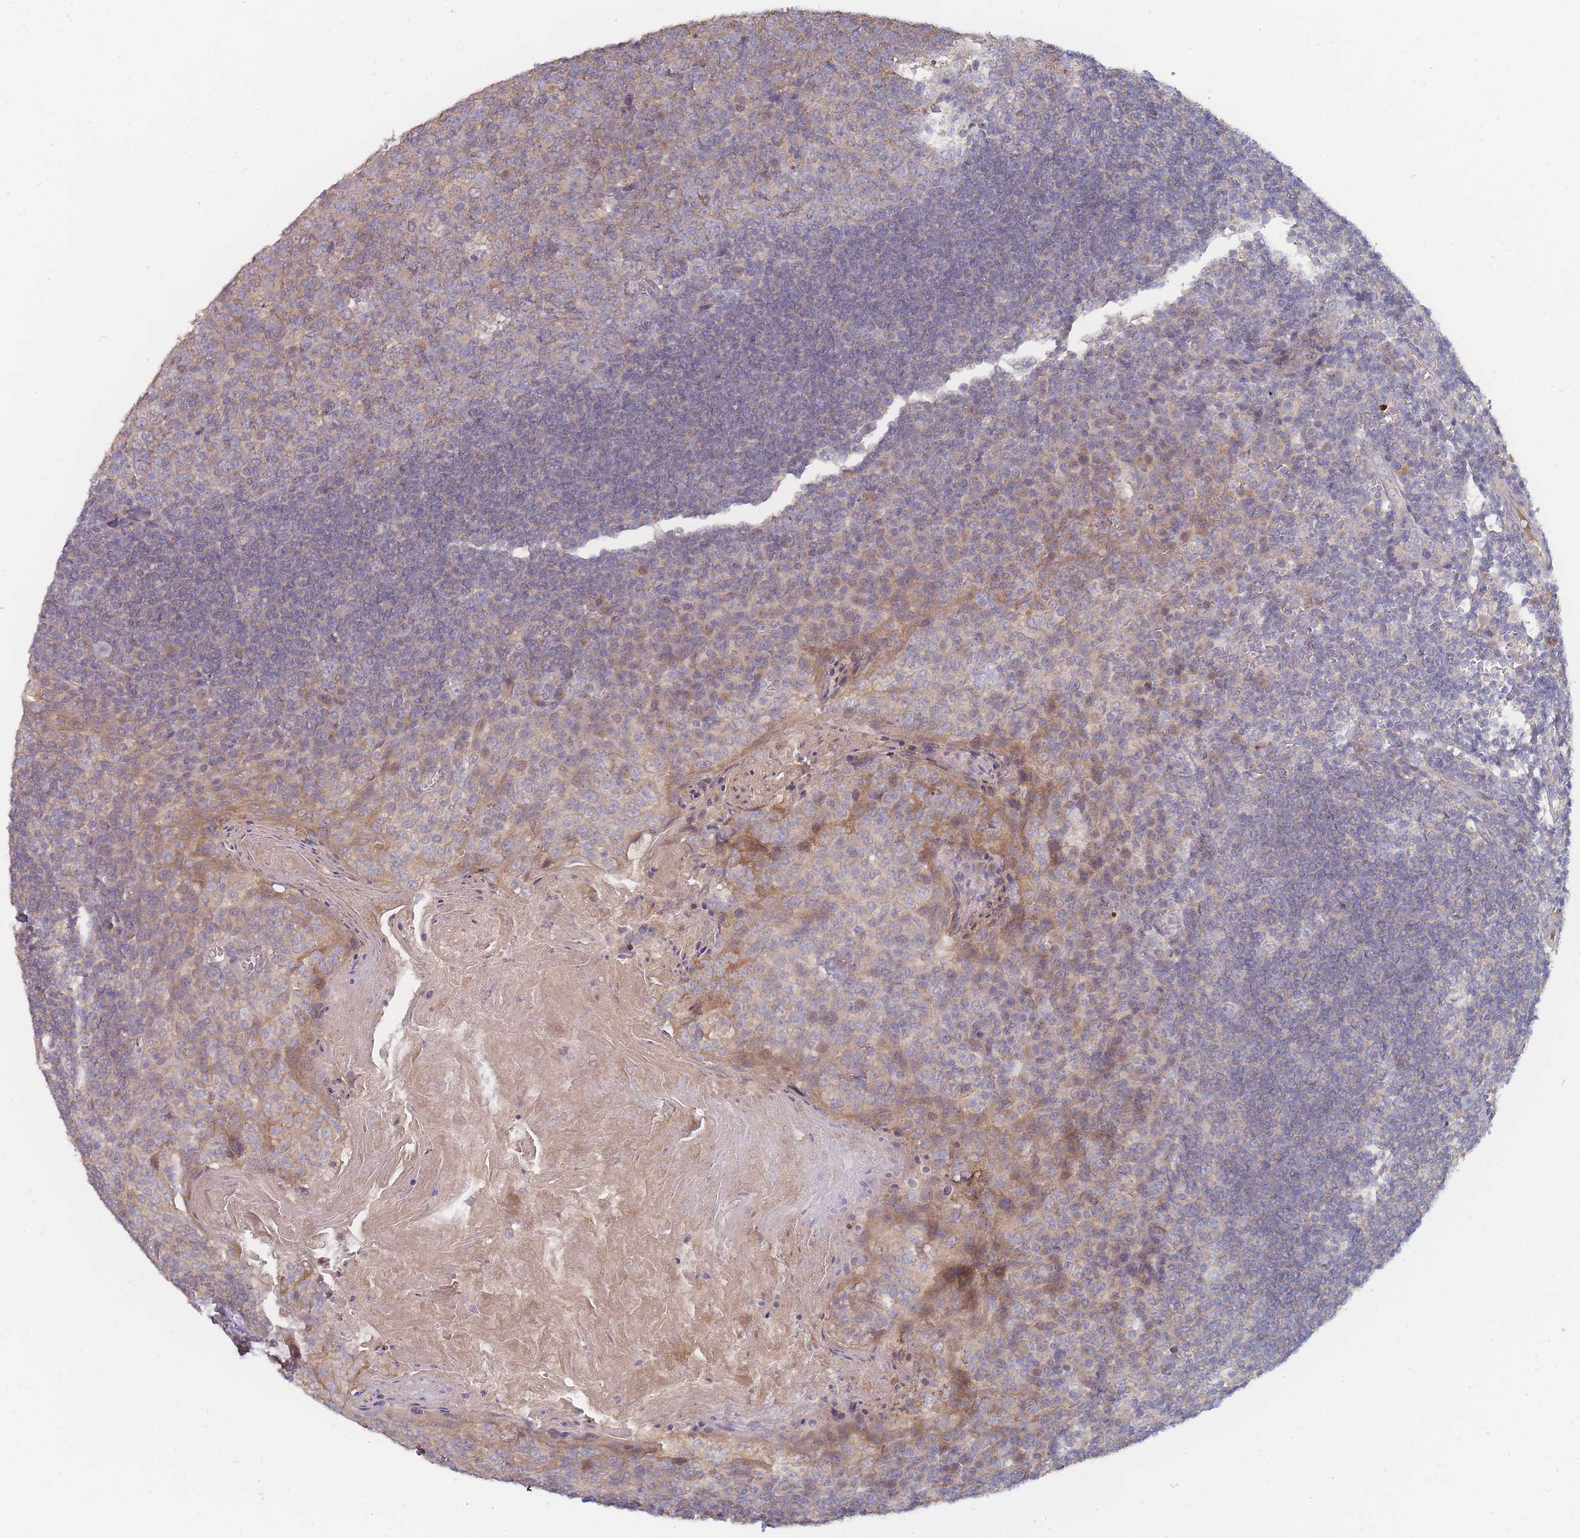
{"staining": {"intensity": "weak", "quantity": "25%-75%", "location": "cytoplasmic/membranous"}, "tissue": "tonsil", "cell_type": "Germinal center cells", "image_type": "normal", "snomed": [{"axis": "morphology", "description": "Normal tissue, NOS"}, {"axis": "topography", "description": "Tonsil"}], "caption": "Tonsil stained for a protein reveals weak cytoplasmic/membranous positivity in germinal center cells. The staining is performed using DAB brown chromogen to label protein expression. The nuclei are counter-stained blue using hematoxylin.", "gene": "SLC35F5", "patient": {"sex": "male", "age": 27}}